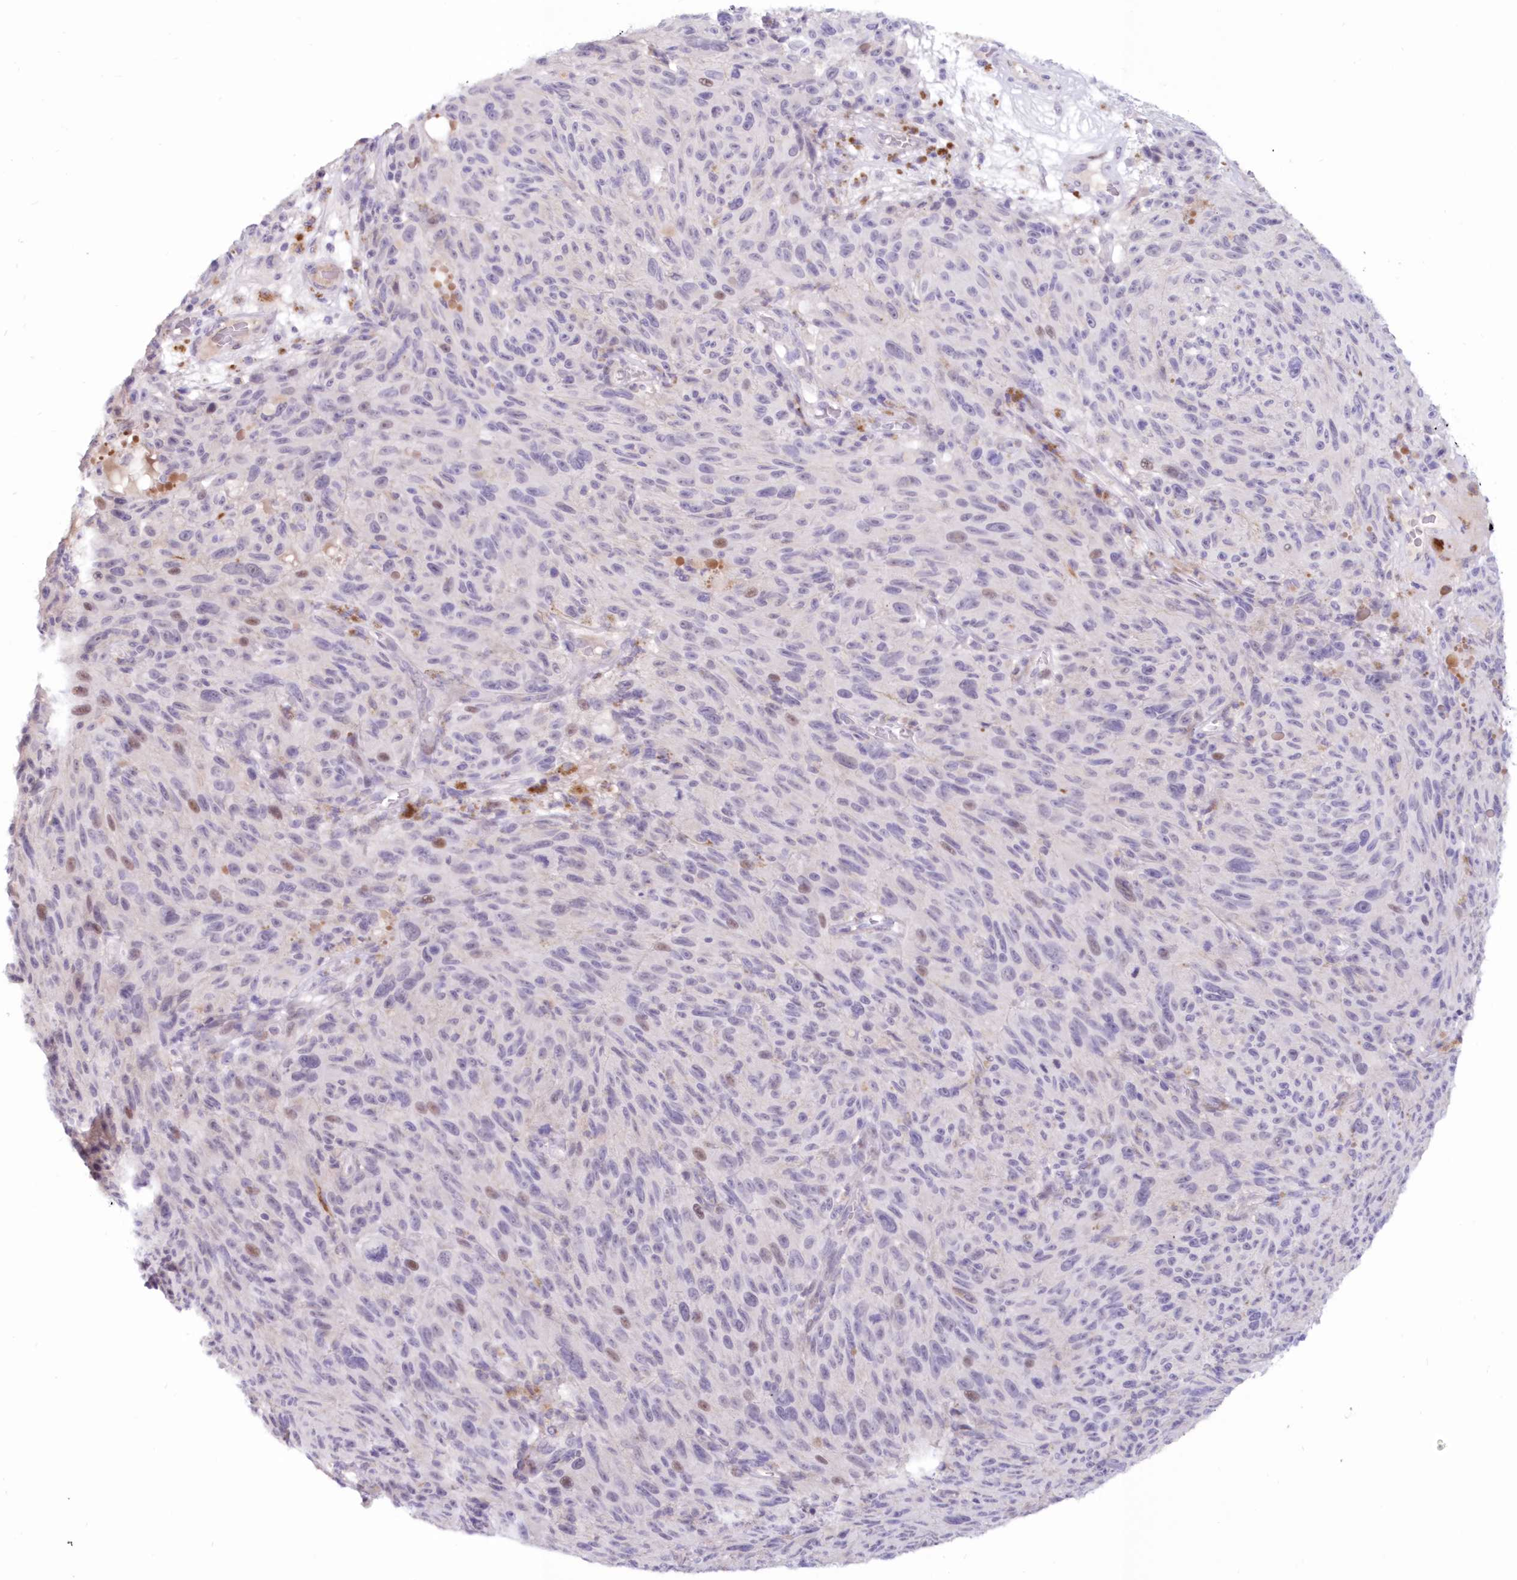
{"staining": {"intensity": "negative", "quantity": "none", "location": "none"}, "tissue": "melanoma", "cell_type": "Tumor cells", "image_type": "cancer", "snomed": [{"axis": "morphology", "description": "Malignant melanoma, NOS"}, {"axis": "topography", "description": "Skin"}], "caption": "Tumor cells are negative for protein expression in human melanoma.", "gene": "SNED1", "patient": {"sex": "female", "age": 82}}